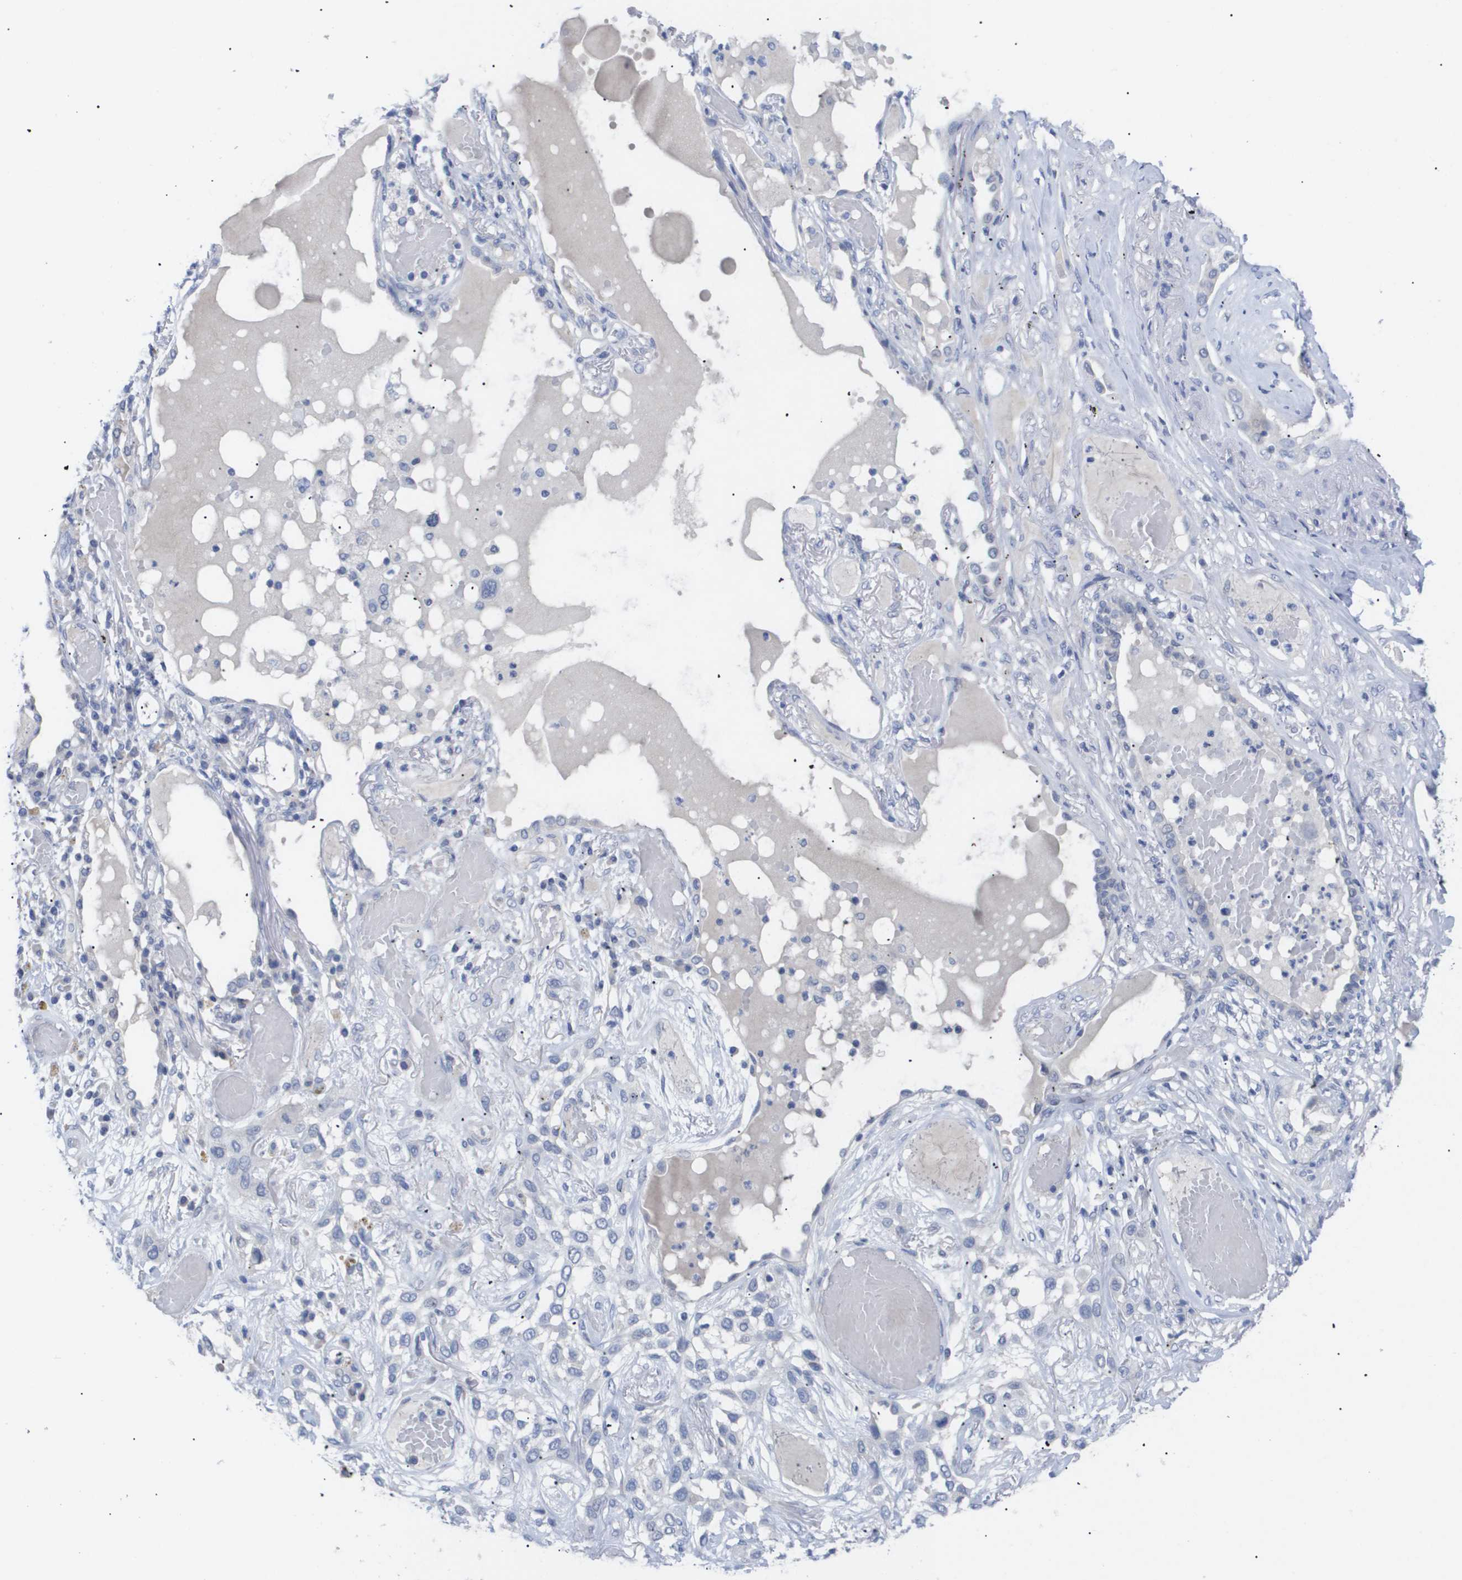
{"staining": {"intensity": "negative", "quantity": "none", "location": "none"}, "tissue": "lung cancer", "cell_type": "Tumor cells", "image_type": "cancer", "snomed": [{"axis": "morphology", "description": "Squamous cell carcinoma, NOS"}, {"axis": "topography", "description": "Lung"}], "caption": "Tumor cells show no significant protein expression in lung squamous cell carcinoma.", "gene": "CAV3", "patient": {"sex": "male", "age": 71}}